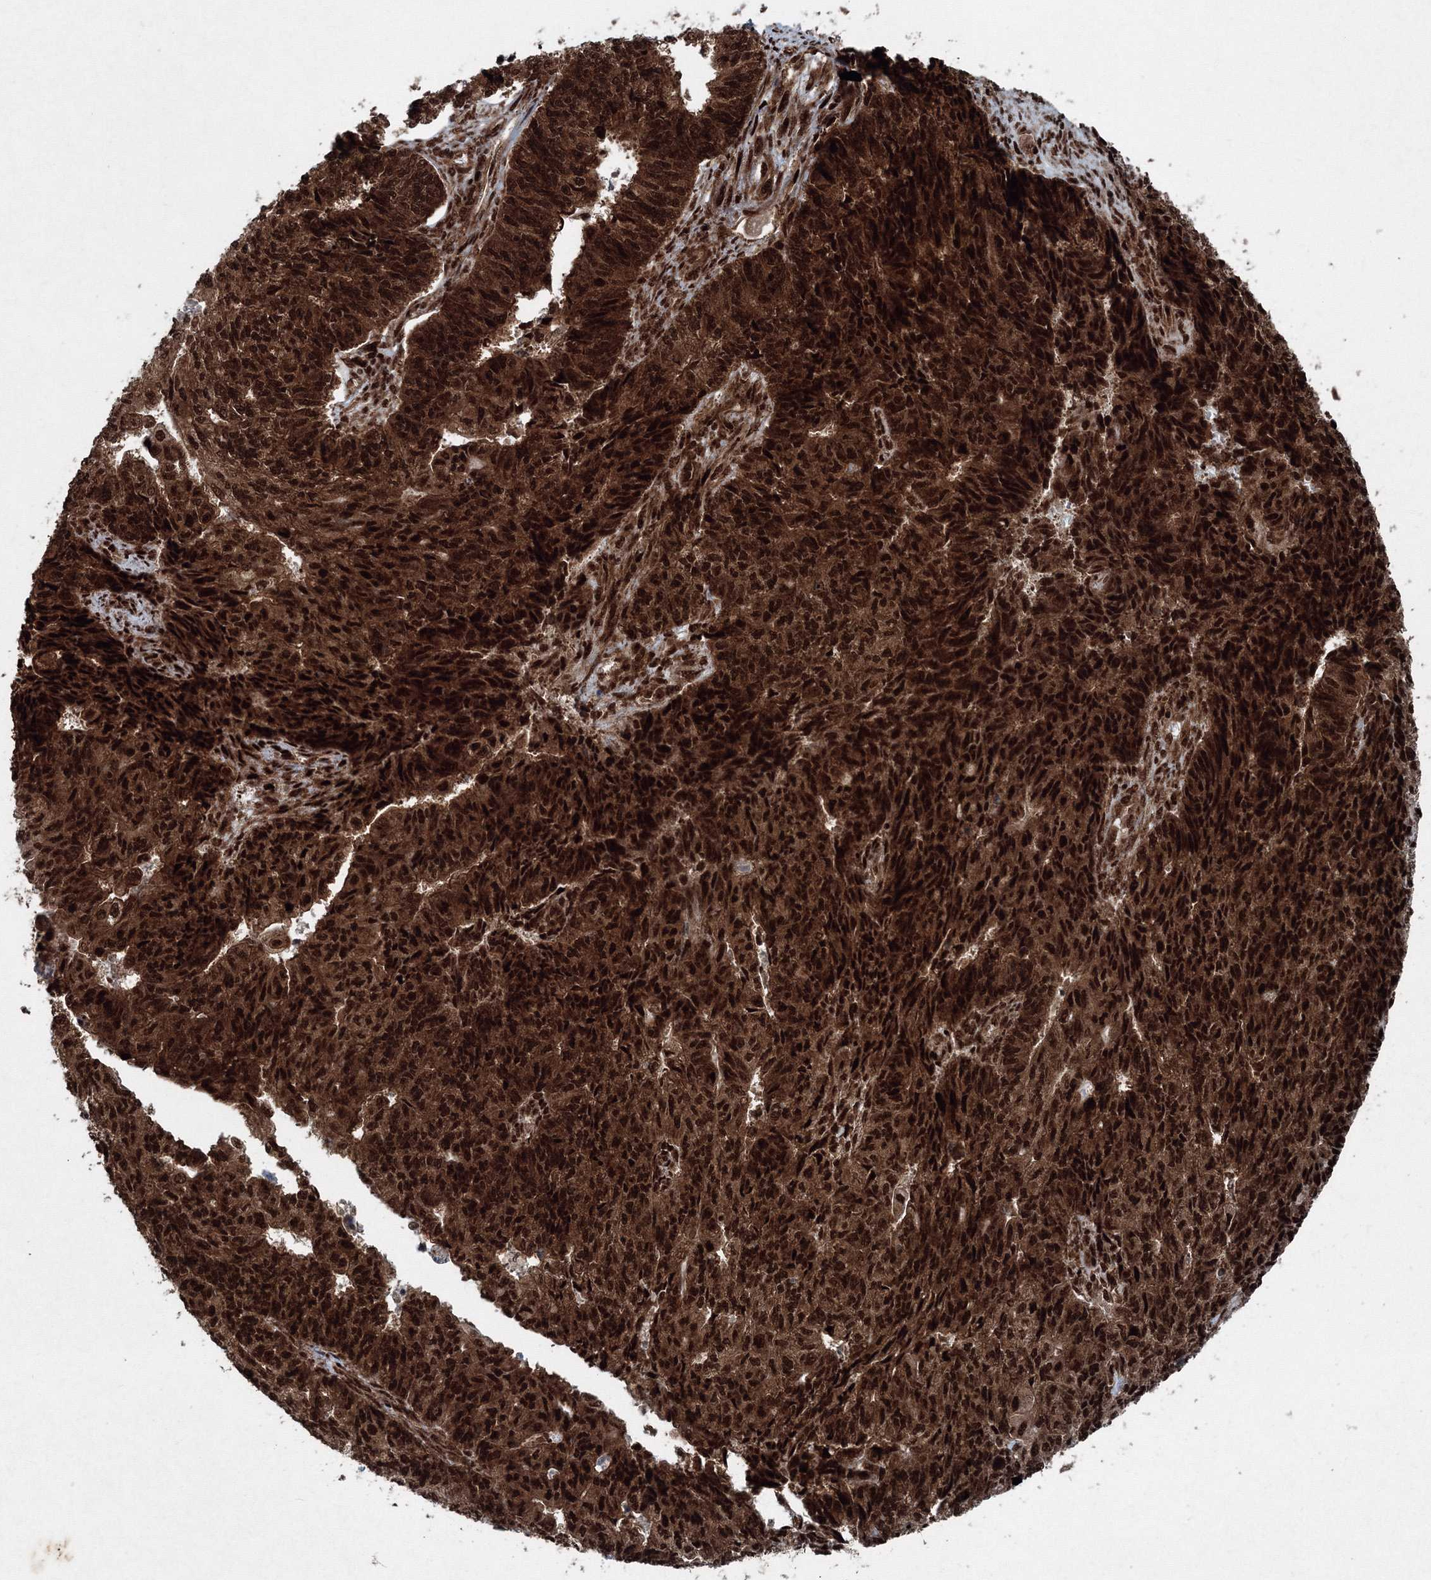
{"staining": {"intensity": "strong", "quantity": ">75%", "location": "cytoplasmic/membranous,nuclear"}, "tissue": "endometrial cancer", "cell_type": "Tumor cells", "image_type": "cancer", "snomed": [{"axis": "morphology", "description": "Adenocarcinoma, NOS"}, {"axis": "topography", "description": "Endometrium"}], "caption": "IHC micrograph of human endometrial cancer stained for a protein (brown), which reveals high levels of strong cytoplasmic/membranous and nuclear expression in about >75% of tumor cells.", "gene": "SNRPC", "patient": {"sex": "female", "age": 32}}